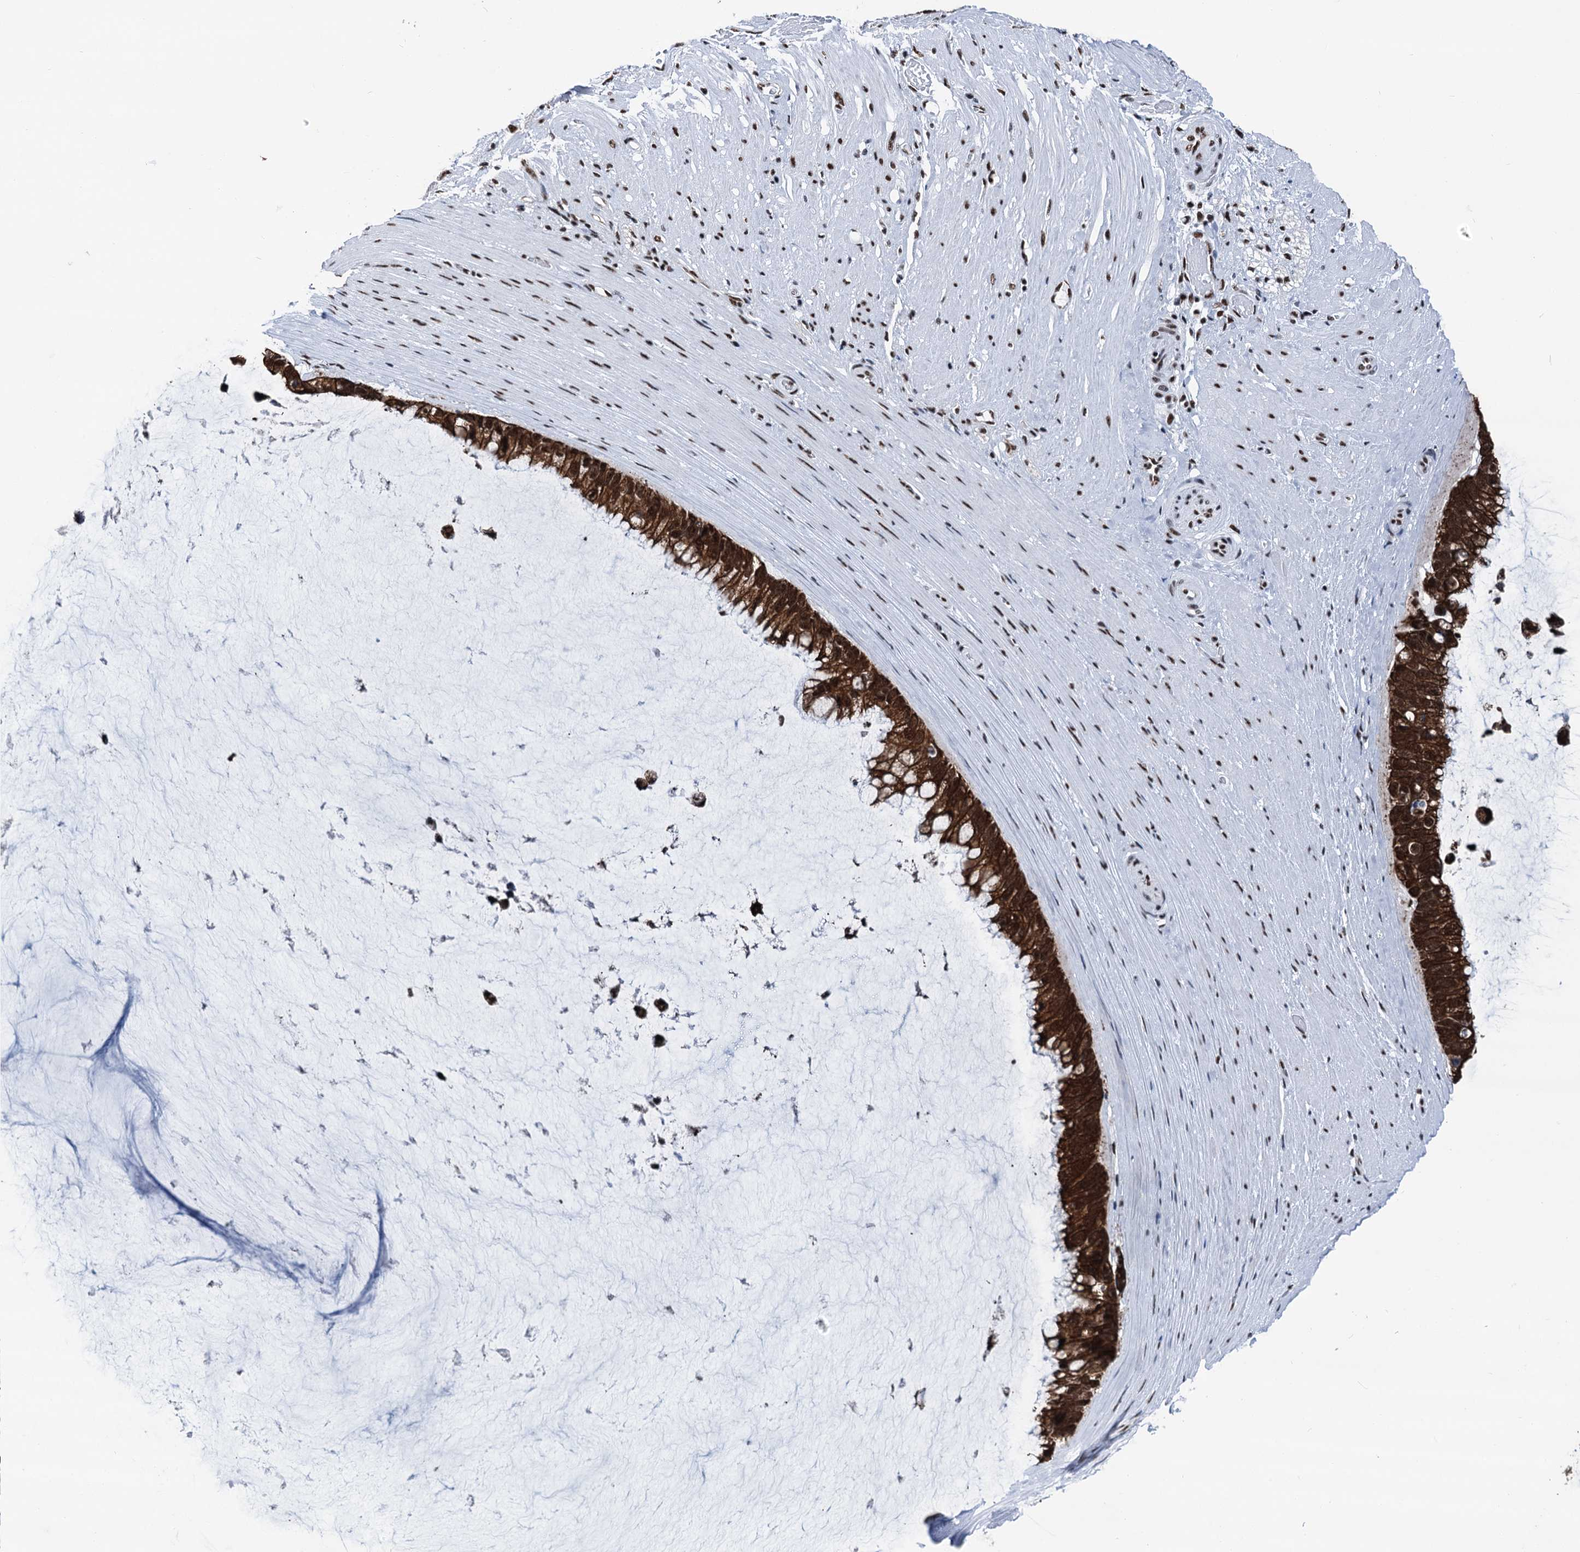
{"staining": {"intensity": "strong", "quantity": ">75%", "location": "cytoplasmic/membranous,nuclear"}, "tissue": "ovarian cancer", "cell_type": "Tumor cells", "image_type": "cancer", "snomed": [{"axis": "morphology", "description": "Cystadenocarcinoma, mucinous, NOS"}, {"axis": "topography", "description": "Ovary"}], "caption": "Human ovarian cancer (mucinous cystadenocarcinoma) stained with a brown dye exhibits strong cytoplasmic/membranous and nuclear positive positivity in approximately >75% of tumor cells.", "gene": "DDX23", "patient": {"sex": "female", "age": 39}}